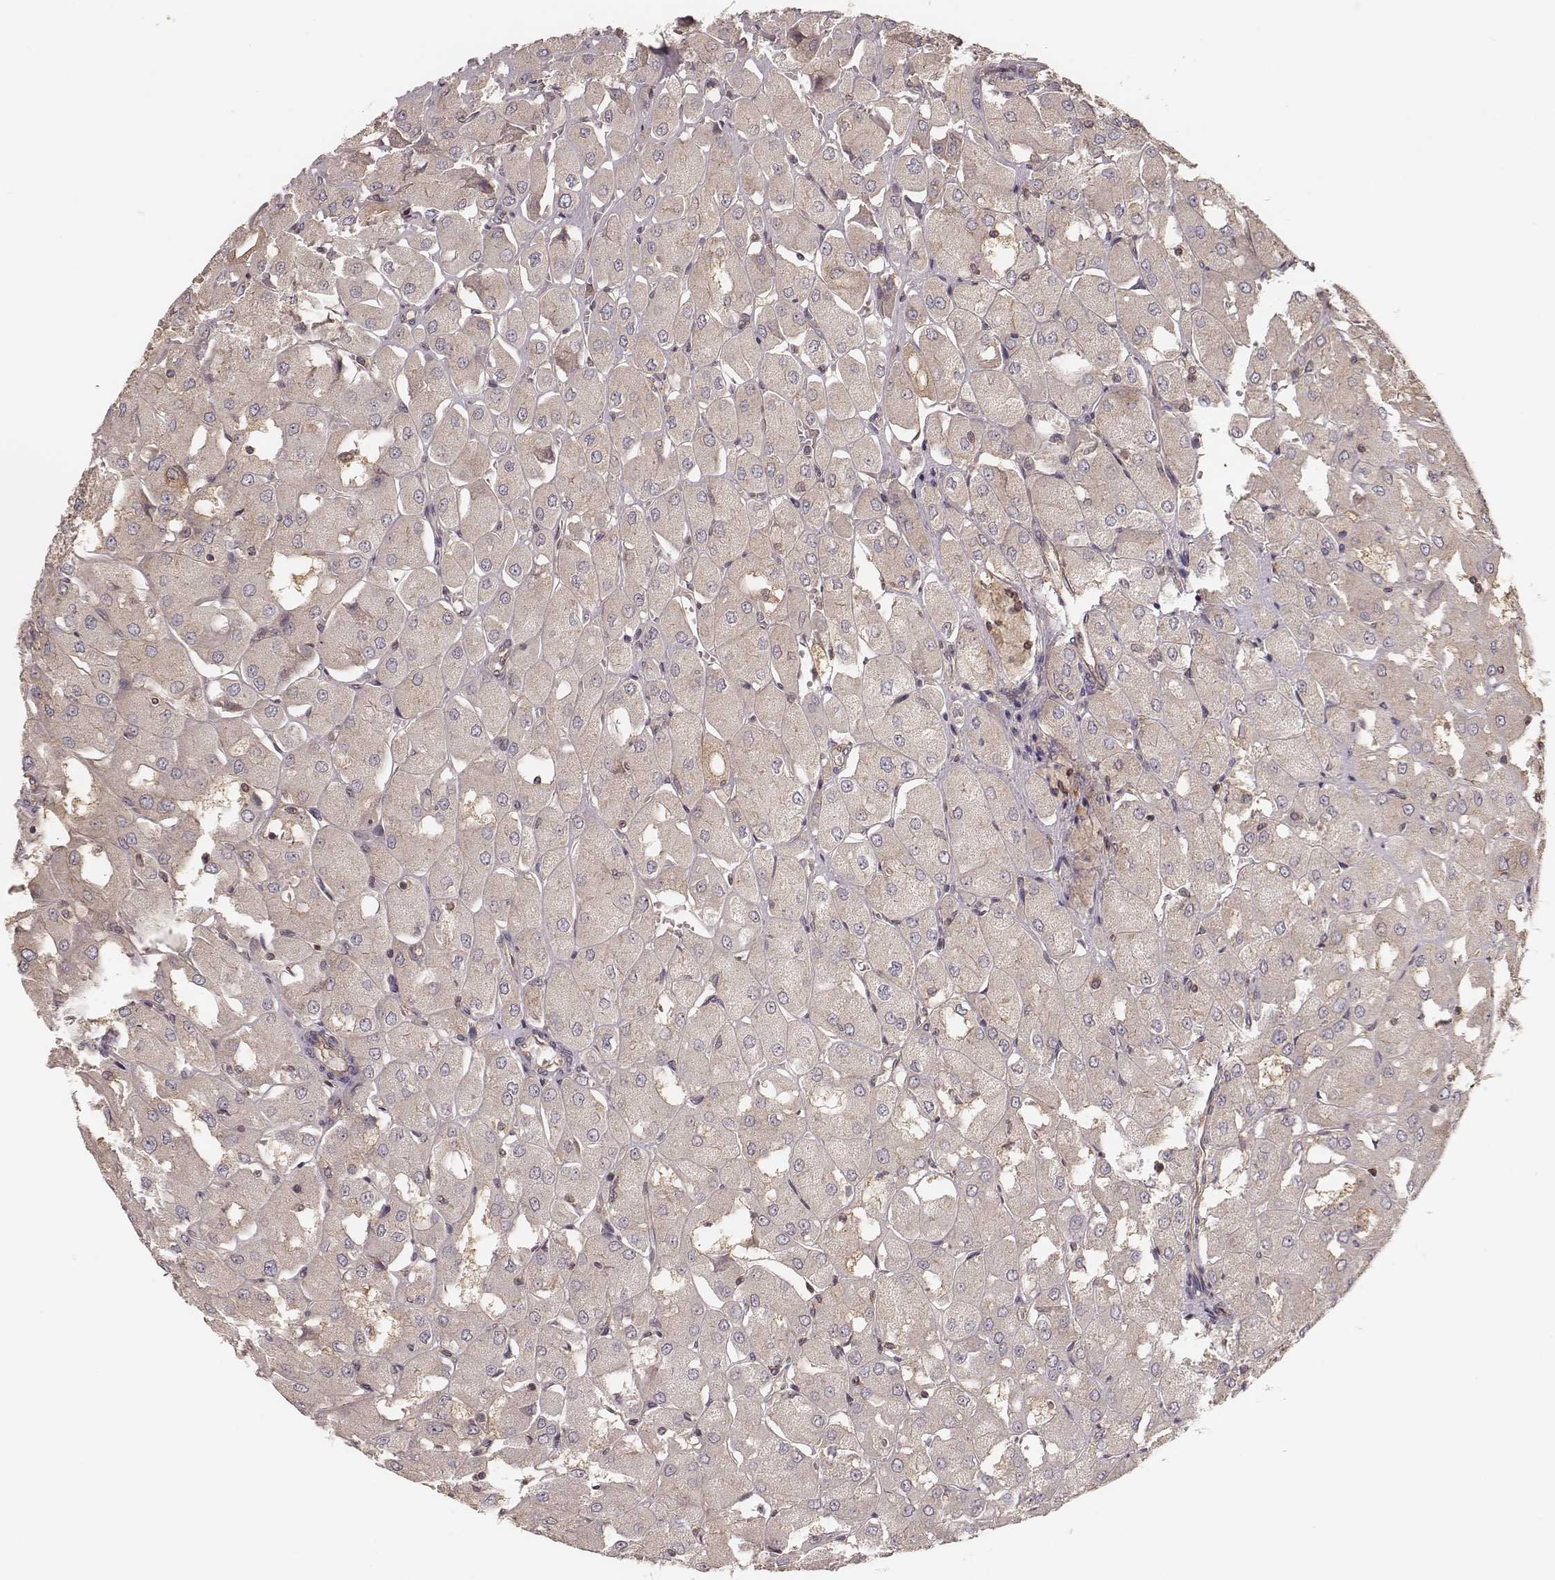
{"staining": {"intensity": "negative", "quantity": "none", "location": "none"}, "tissue": "renal cancer", "cell_type": "Tumor cells", "image_type": "cancer", "snomed": [{"axis": "morphology", "description": "Adenocarcinoma, NOS"}, {"axis": "topography", "description": "Kidney"}], "caption": "Renal cancer (adenocarcinoma) was stained to show a protein in brown. There is no significant positivity in tumor cells.", "gene": "CARS1", "patient": {"sex": "male", "age": 72}}